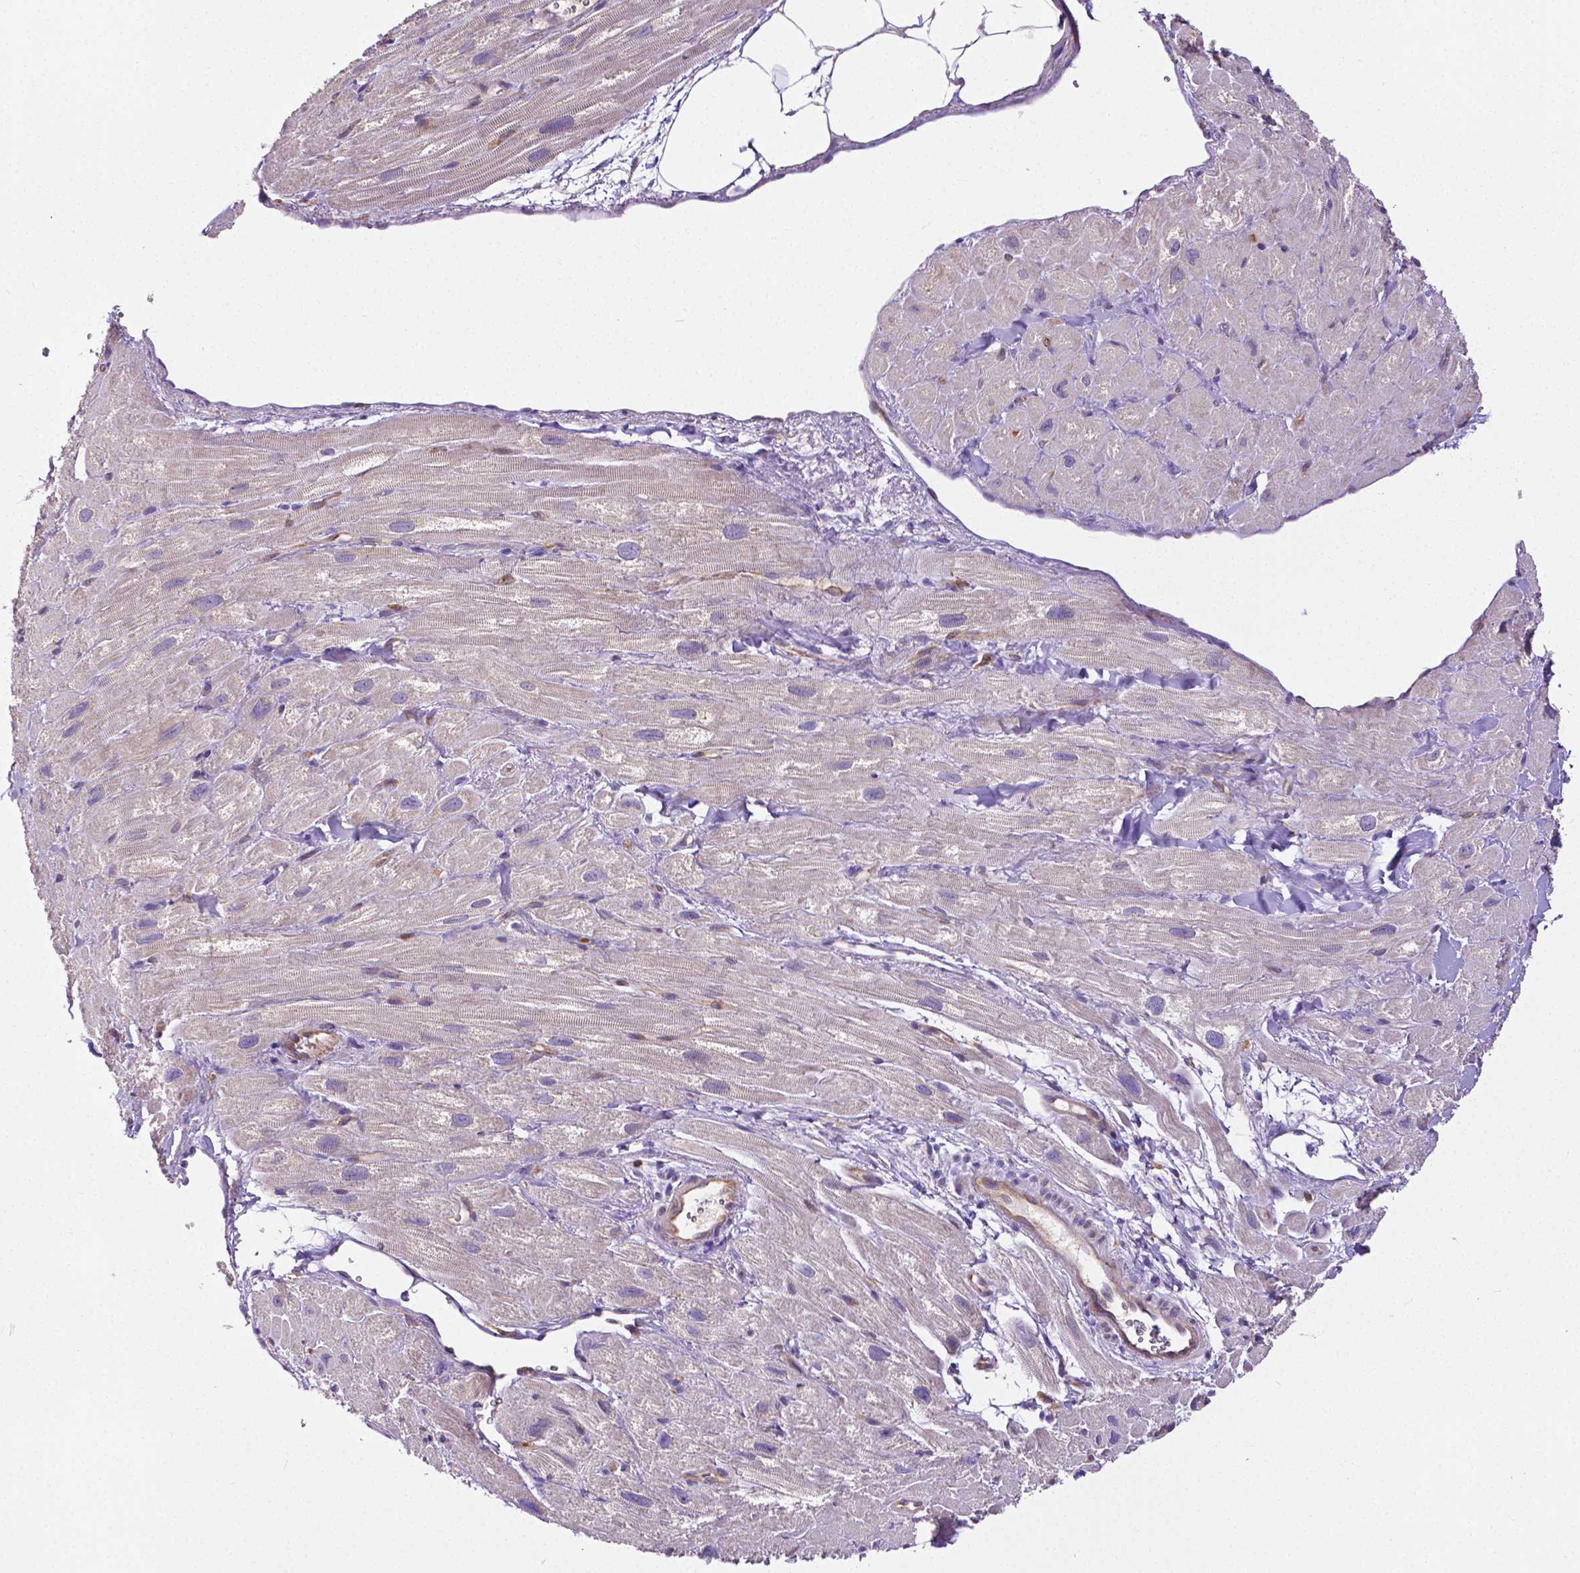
{"staining": {"intensity": "weak", "quantity": "25%-75%", "location": "cytoplasmic/membranous"}, "tissue": "heart muscle", "cell_type": "Cardiomyocytes", "image_type": "normal", "snomed": [{"axis": "morphology", "description": "Normal tissue, NOS"}, {"axis": "topography", "description": "Heart"}], "caption": "Immunohistochemistry staining of normal heart muscle, which exhibits low levels of weak cytoplasmic/membranous positivity in about 25%-75% of cardiomyocytes indicating weak cytoplasmic/membranous protein positivity. The staining was performed using DAB (3,3'-diaminobenzidine) (brown) for protein detection and nuclei were counterstained in hematoxylin (blue).", "gene": "DICER1", "patient": {"sex": "female", "age": 62}}